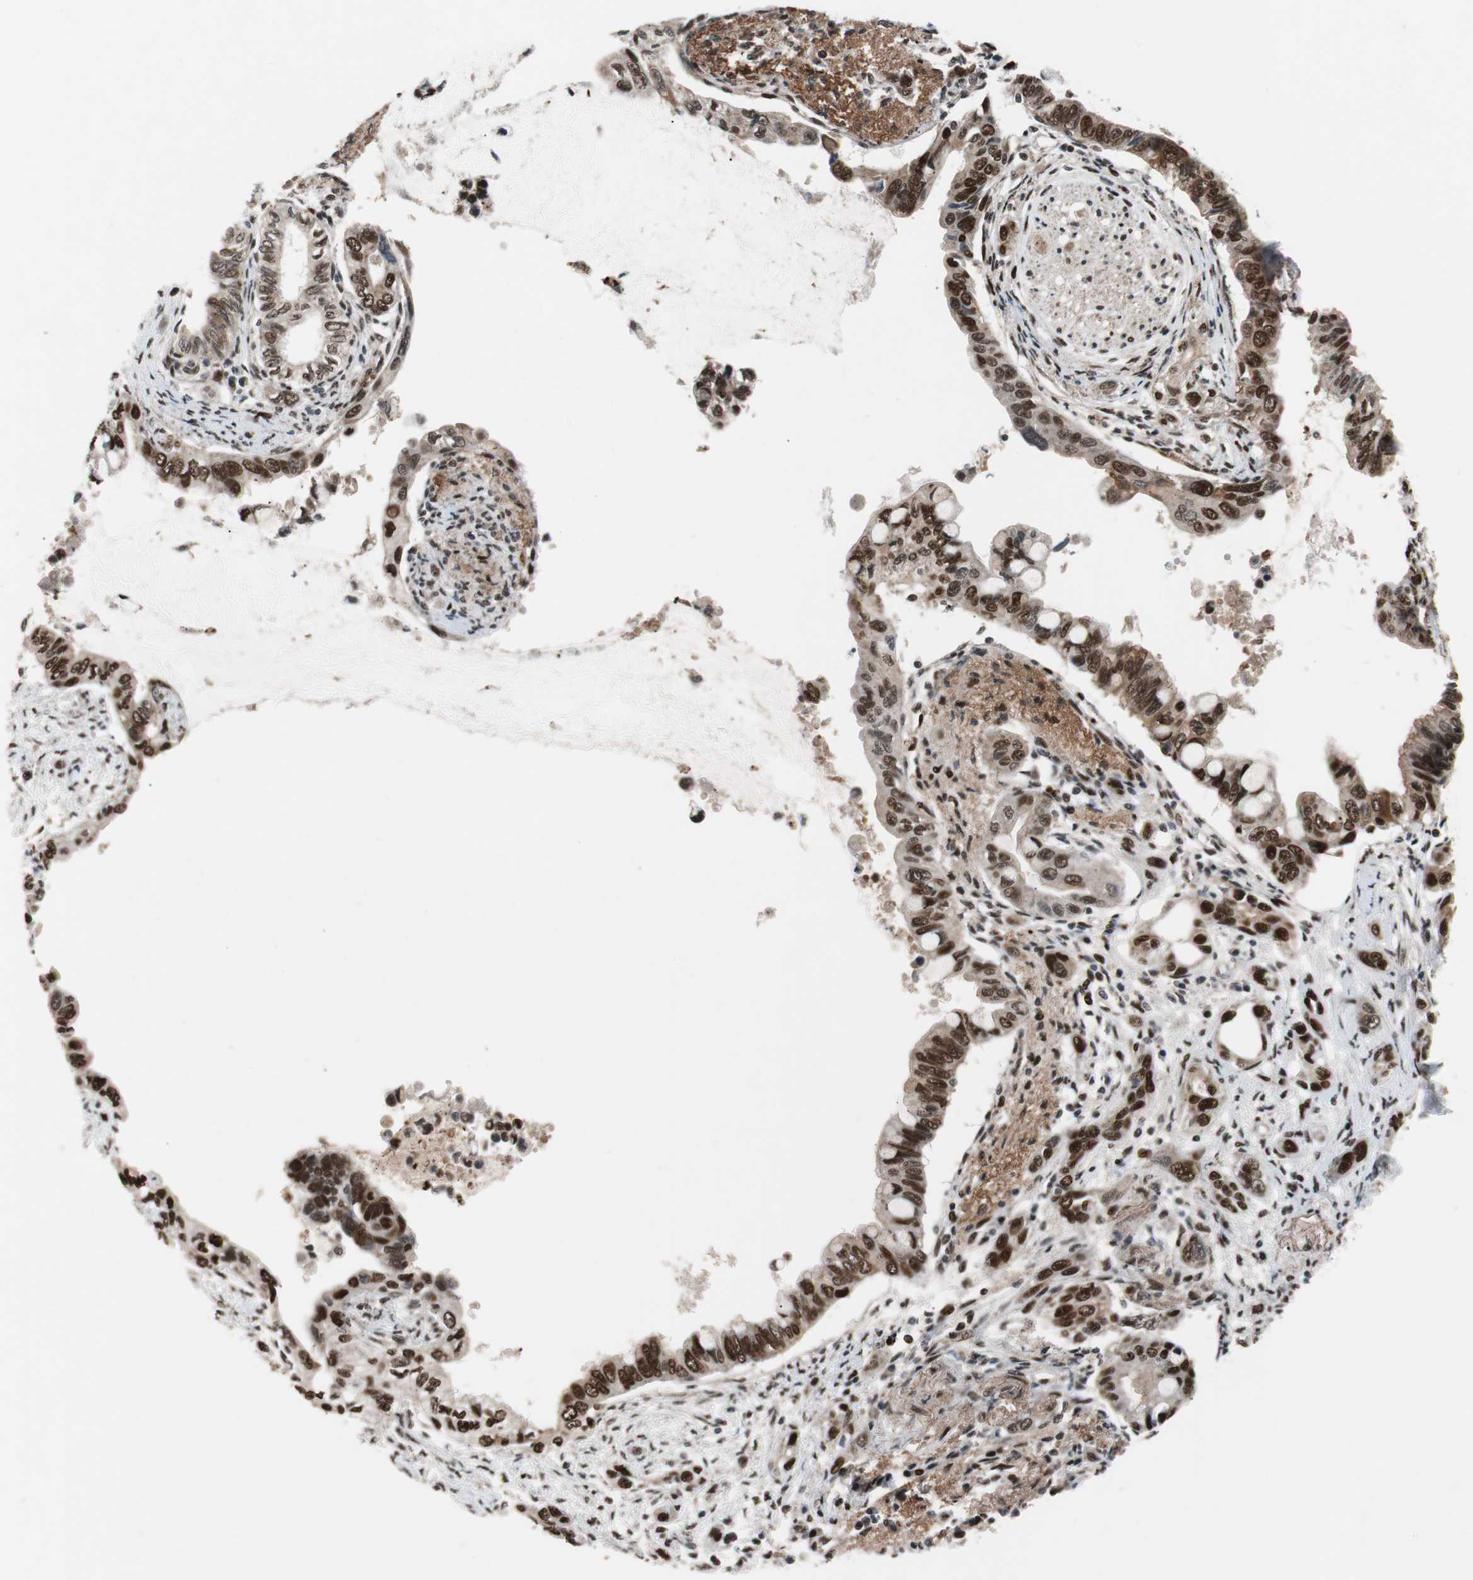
{"staining": {"intensity": "strong", "quantity": ">75%", "location": "nuclear"}, "tissue": "pancreatic cancer", "cell_type": "Tumor cells", "image_type": "cancer", "snomed": [{"axis": "morphology", "description": "Adenocarcinoma, NOS"}, {"axis": "topography", "description": "Pancreas"}], "caption": "Immunohistochemistry (IHC) of human pancreatic adenocarcinoma shows high levels of strong nuclear staining in approximately >75% of tumor cells.", "gene": "NBL1", "patient": {"sex": "female", "age": 60}}